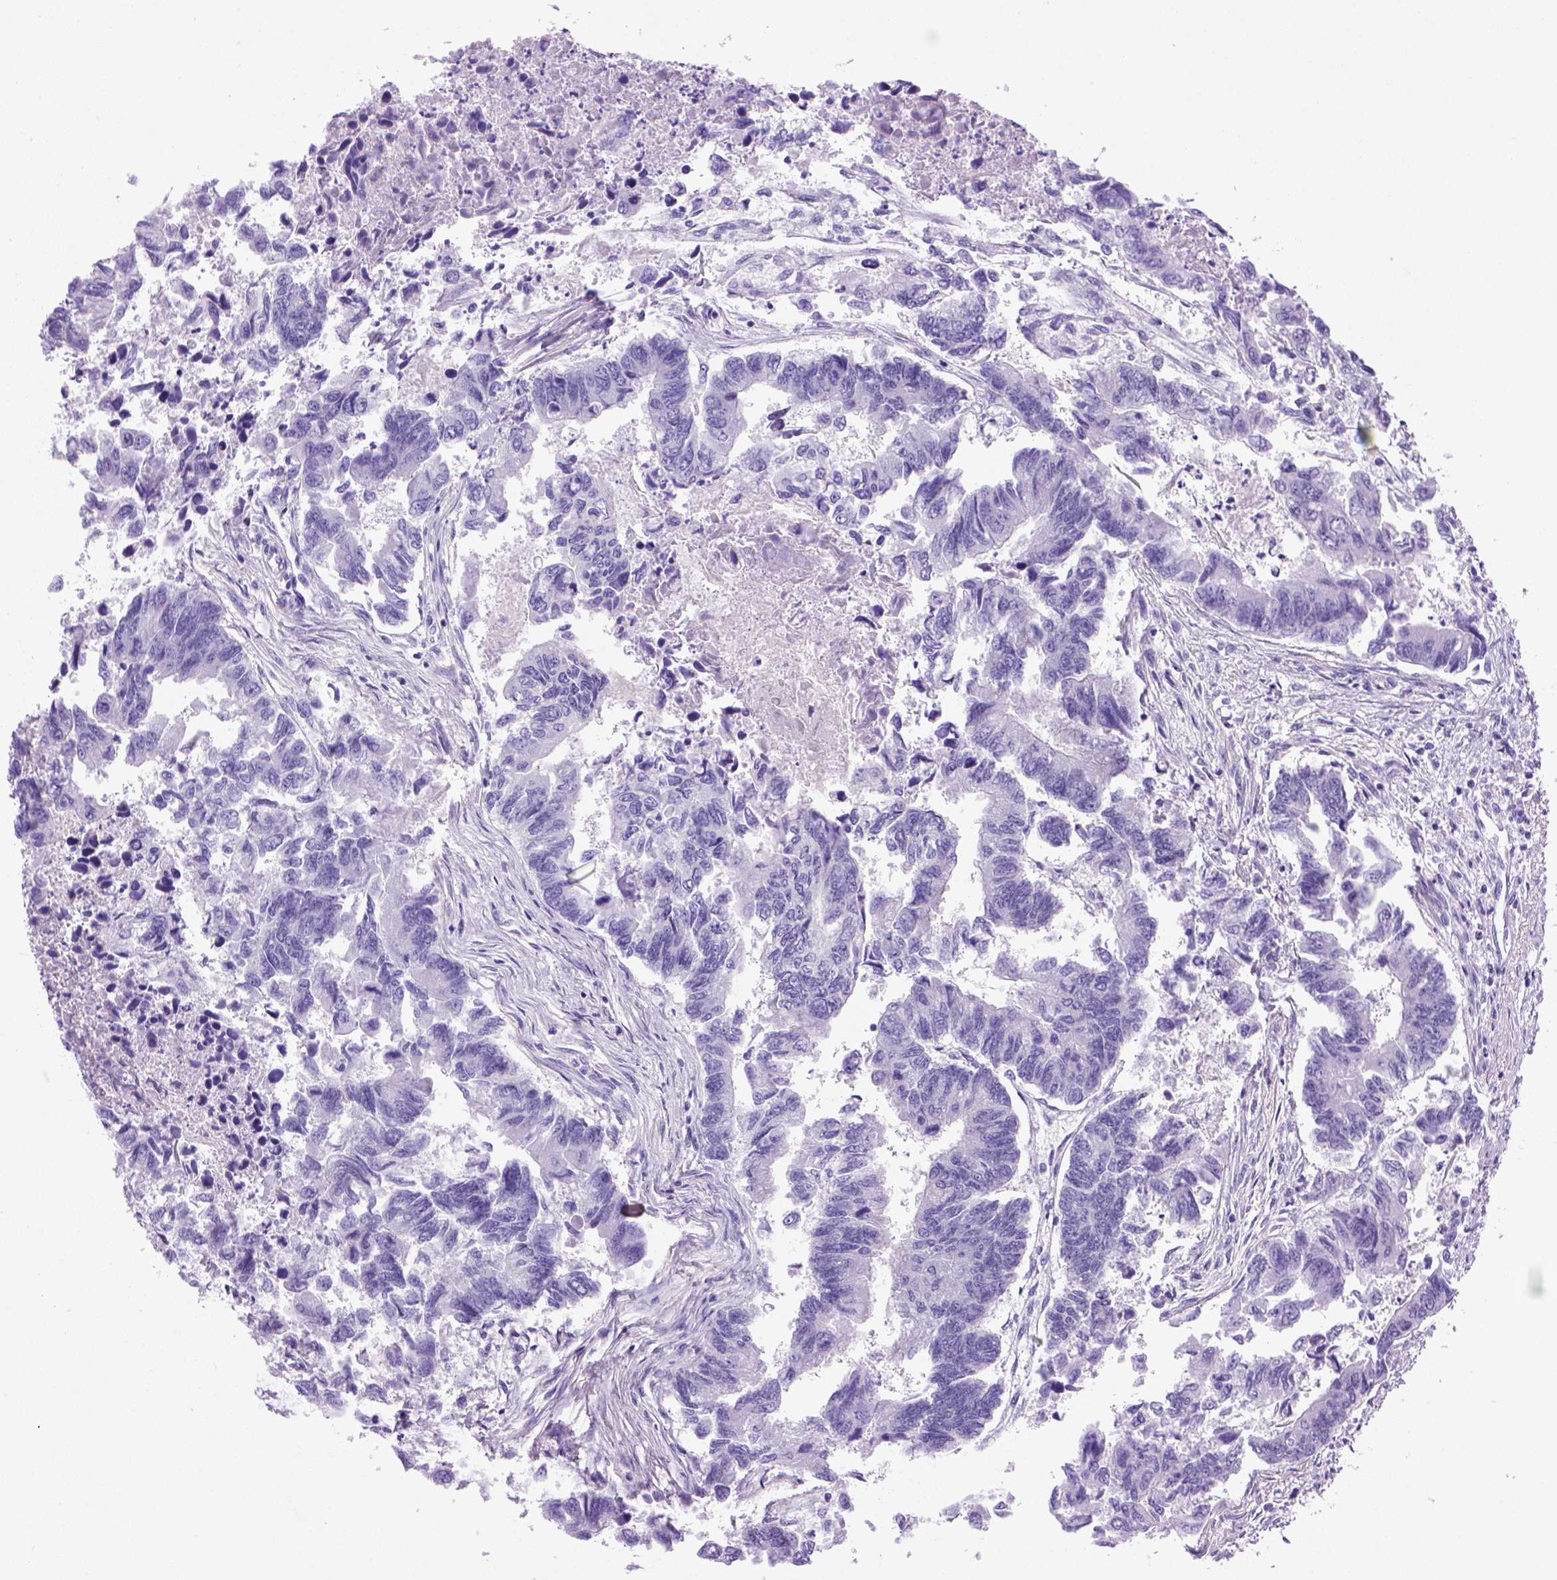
{"staining": {"intensity": "negative", "quantity": "none", "location": "none"}, "tissue": "colorectal cancer", "cell_type": "Tumor cells", "image_type": "cancer", "snomed": [{"axis": "morphology", "description": "Adenocarcinoma, NOS"}, {"axis": "topography", "description": "Colon"}], "caption": "Adenocarcinoma (colorectal) was stained to show a protein in brown. There is no significant staining in tumor cells. (DAB immunohistochemistry (IHC) visualized using brightfield microscopy, high magnification).", "gene": "ARHGEF33", "patient": {"sex": "female", "age": 65}}